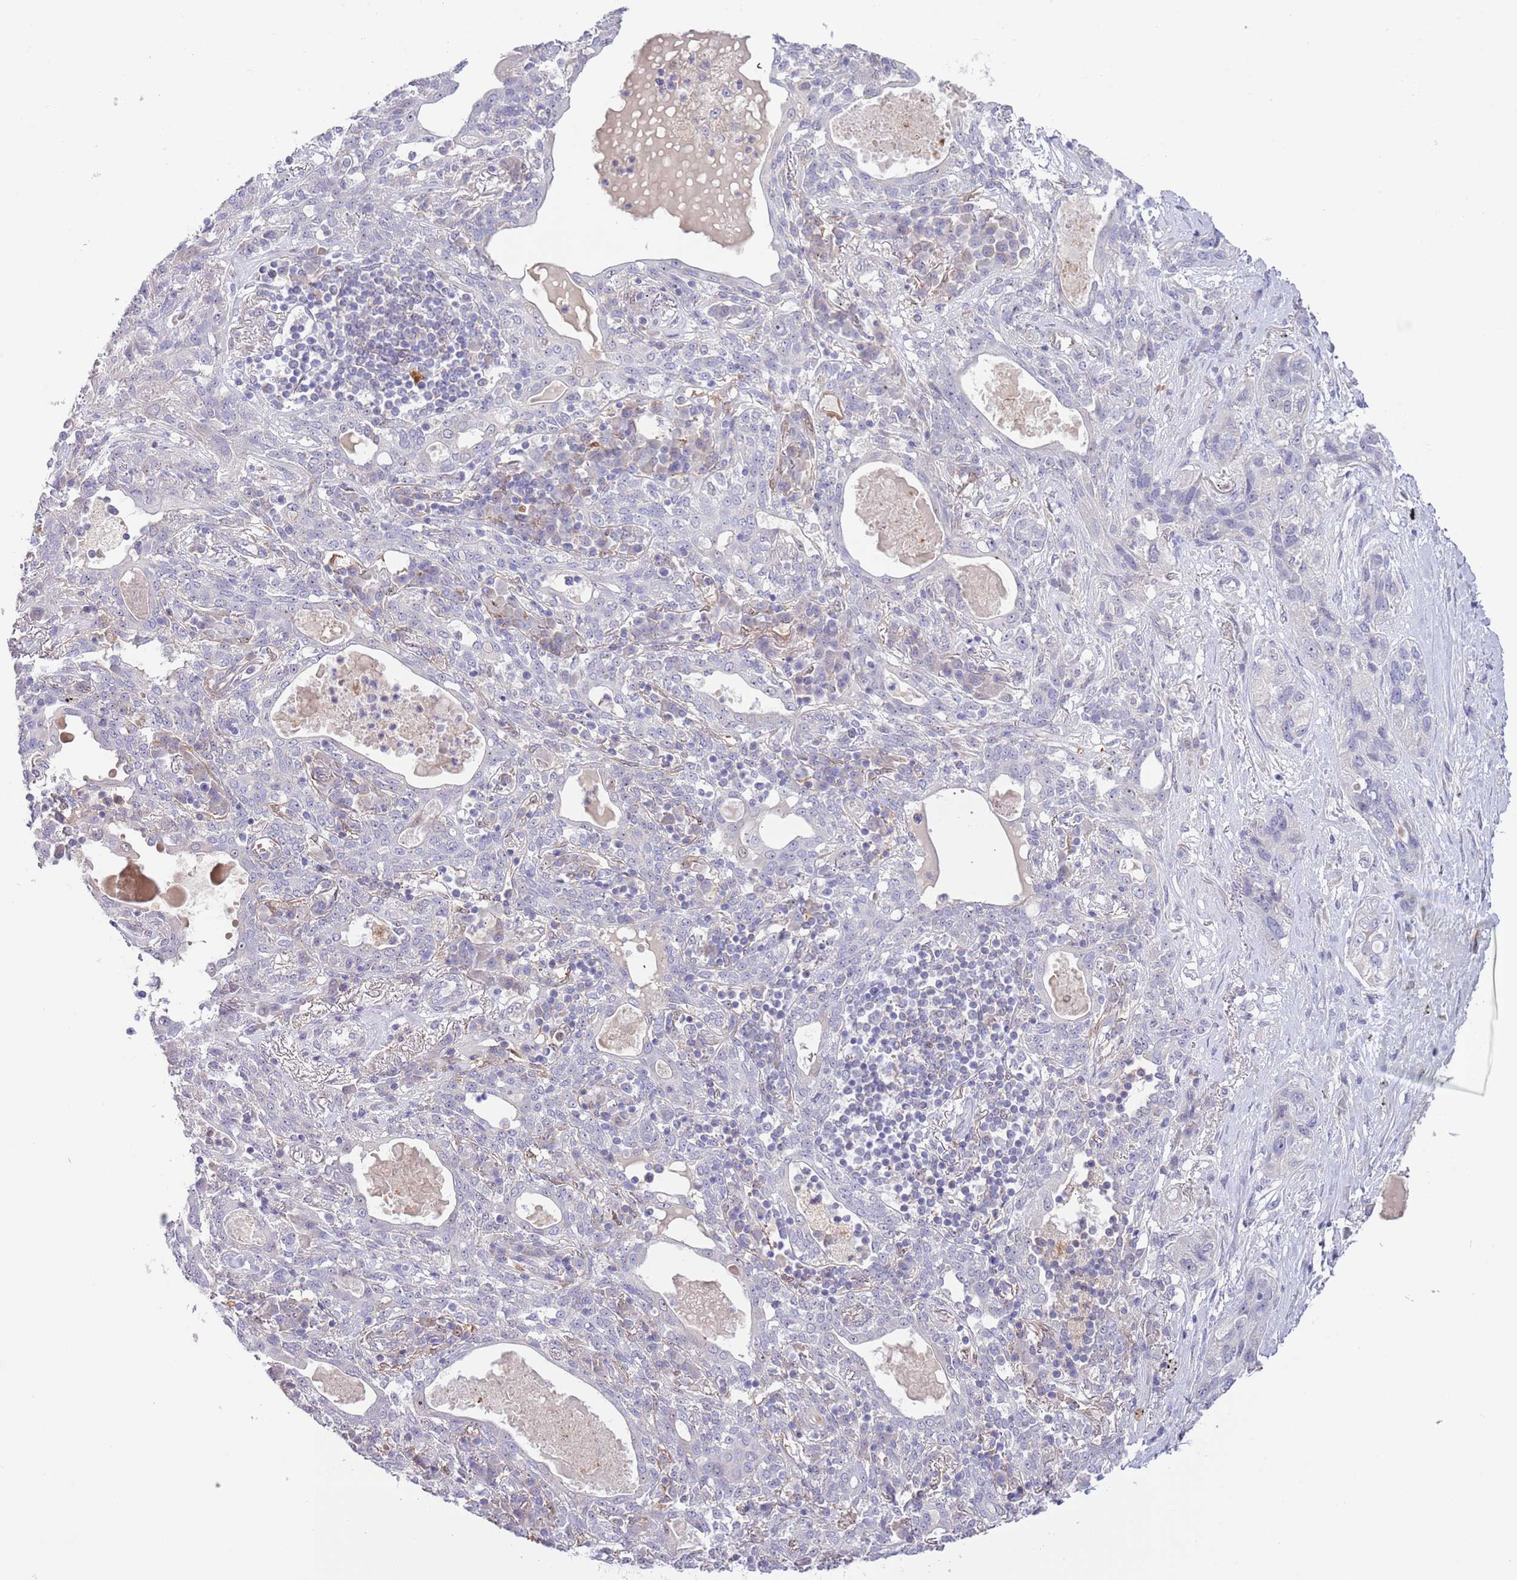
{"staining": {"intensity": "negative", "quantity": "none", "location": "none"}, "tissue": "lung cancer", "cell_type": "Tumor cells", "image_type": "cancer", "snomed": [{"axis": "morphology", "description": "Squamous cell carcinoma, NOS"}, {"axis": "topography", "description": "Lung"}], "caption": "Tumor cells show no significant protein expression in squamous cell carcinoma (lung). Nuclei are stained in blue.", "gene": "AP1S2", "patient": {"sex": "female", "age": 70}}